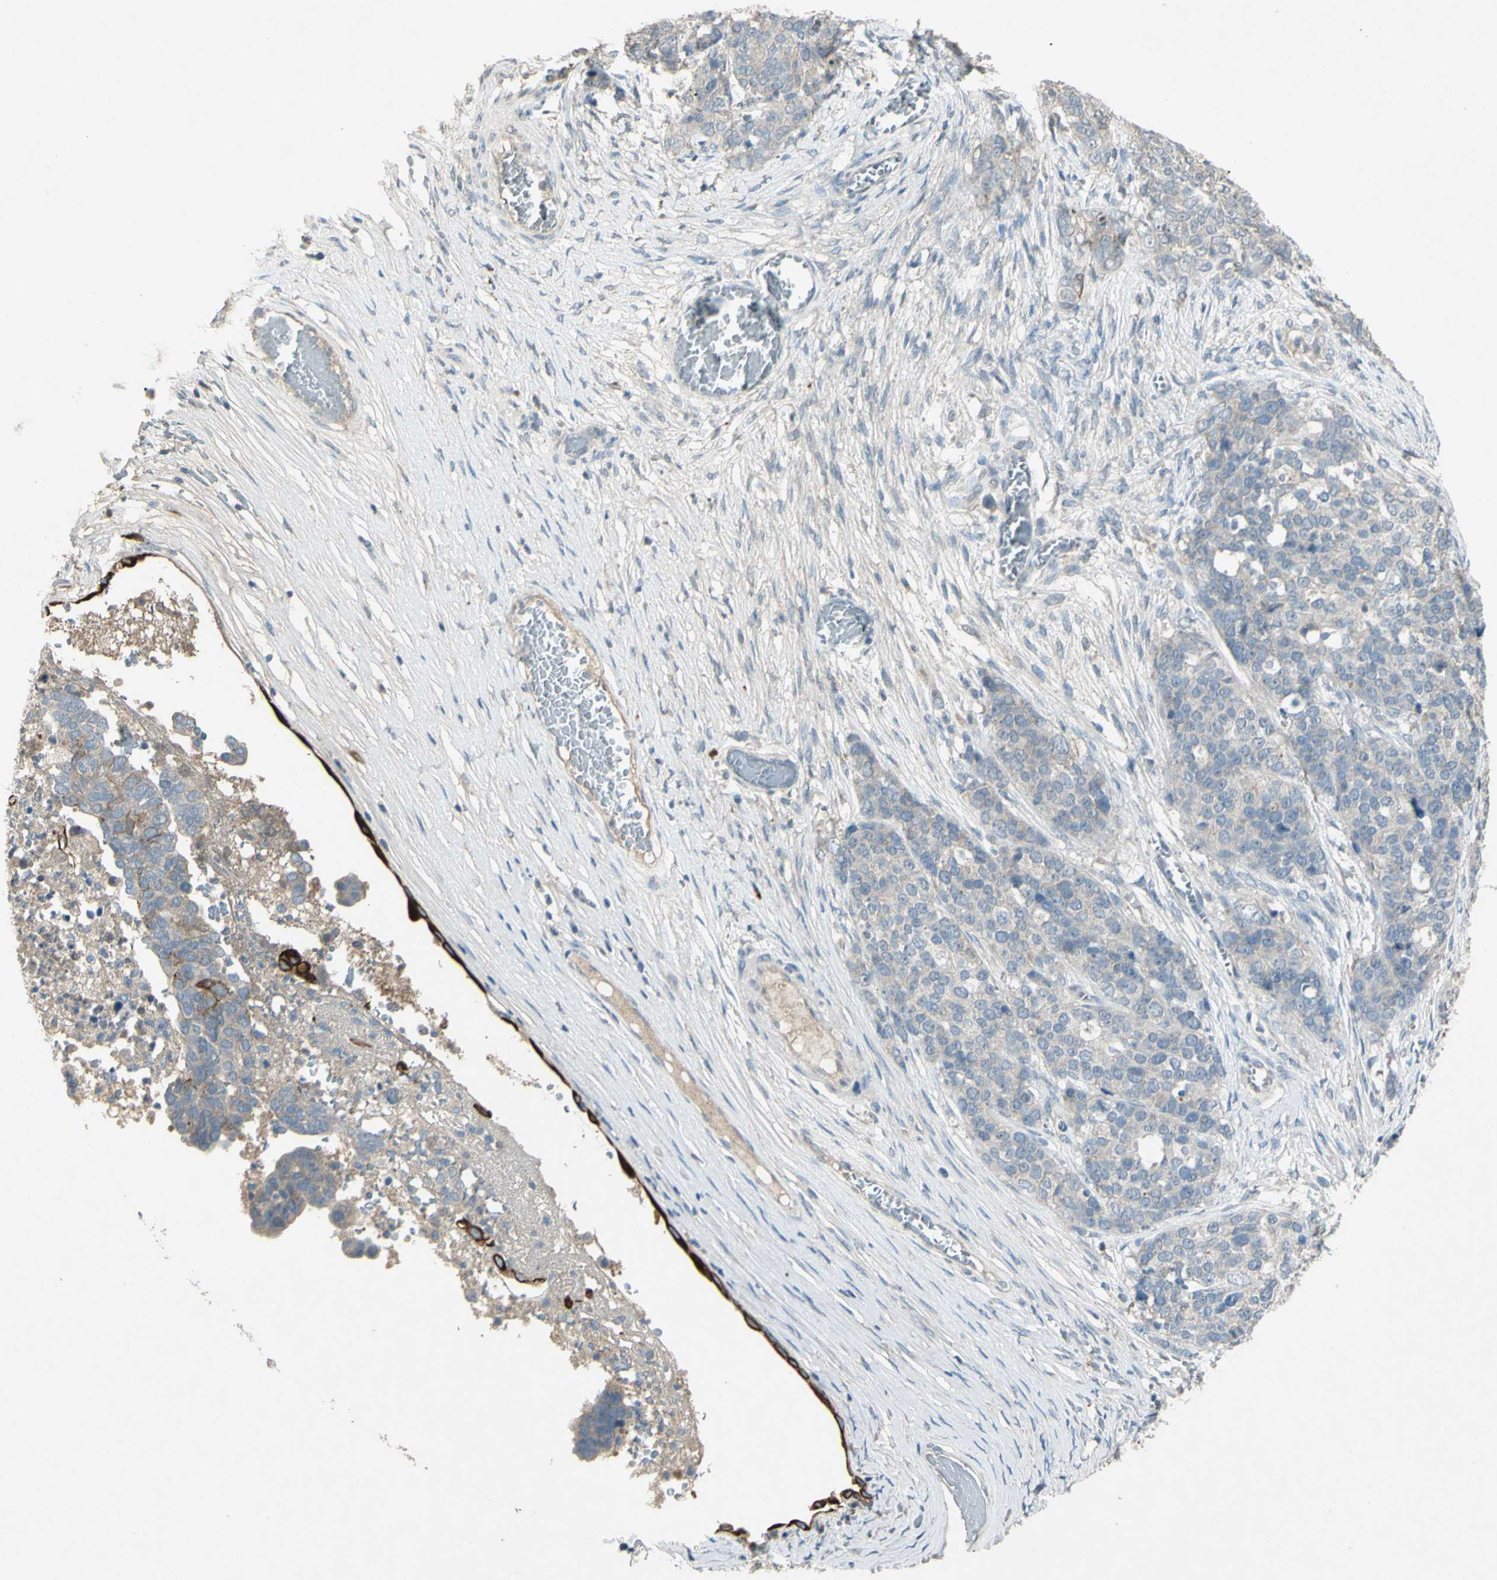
{"staining": {"intensity": "weak", "quantity": ">75%", "location": "cytoplasmic/membranous"}, "tissue": "ovarian cancer", "cell_type": "Tumor cells", "image_type": "cancer", "snomed": [{"axis": "morphology", "description": "Cystadenocarcinoma, serous, NOS"}, {"axis": "topography", "description": "Ovary"}], "caption": "IHC micrograph of ovarian cancer stained for a protein (brown), which reveals low levels of weak cytoplasmic/membranous positivity in approximately >75% of tumor cells.", "gene": "TIMM21", "patient": {"sex": "female", "age": 44}}